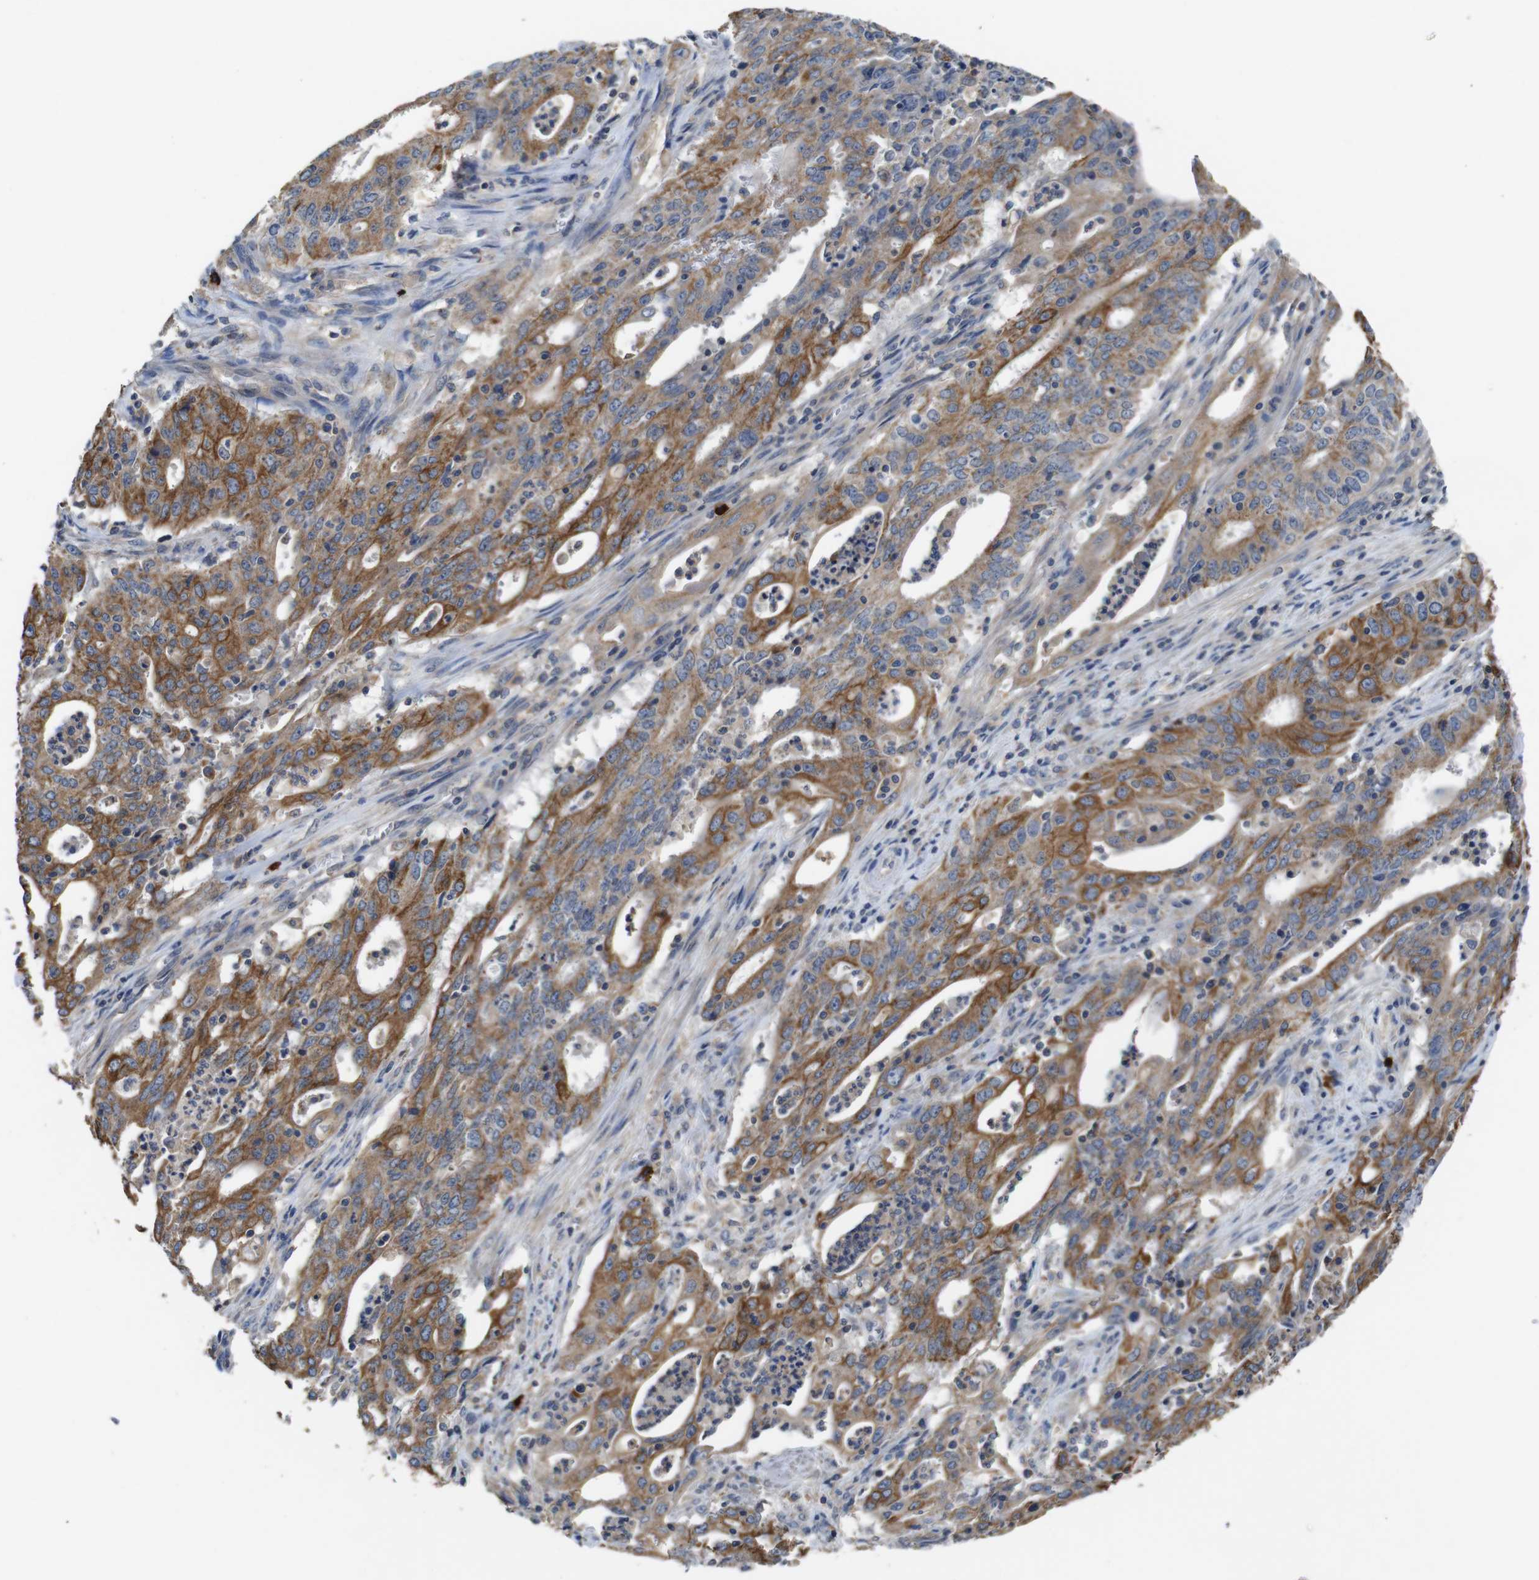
{"staining": {"intensity": "moderate", "quantity": ">75%", "location": "cytoplasmic/membranous"}, "tissue": "cervical cancer", "cell_type": "Tumor cells", "image_type": "cancer", "snomed": [{"axis": "morphology", "description": "Adenocarcinoma, NOS"}, {"axis": "topography", "description": "Cervix"}], "caption": "Protein staining displays moderate cytoplasmic/membranous positivity in about >75% of tumor cells in adenocarcinoma (cervical). (DAB (3,3'-diaminobenzidine) IHC with brightfield microscopy, high magnification).", "gene": "GLIPR1", "patient": {"sex": "female", "age": 44}}